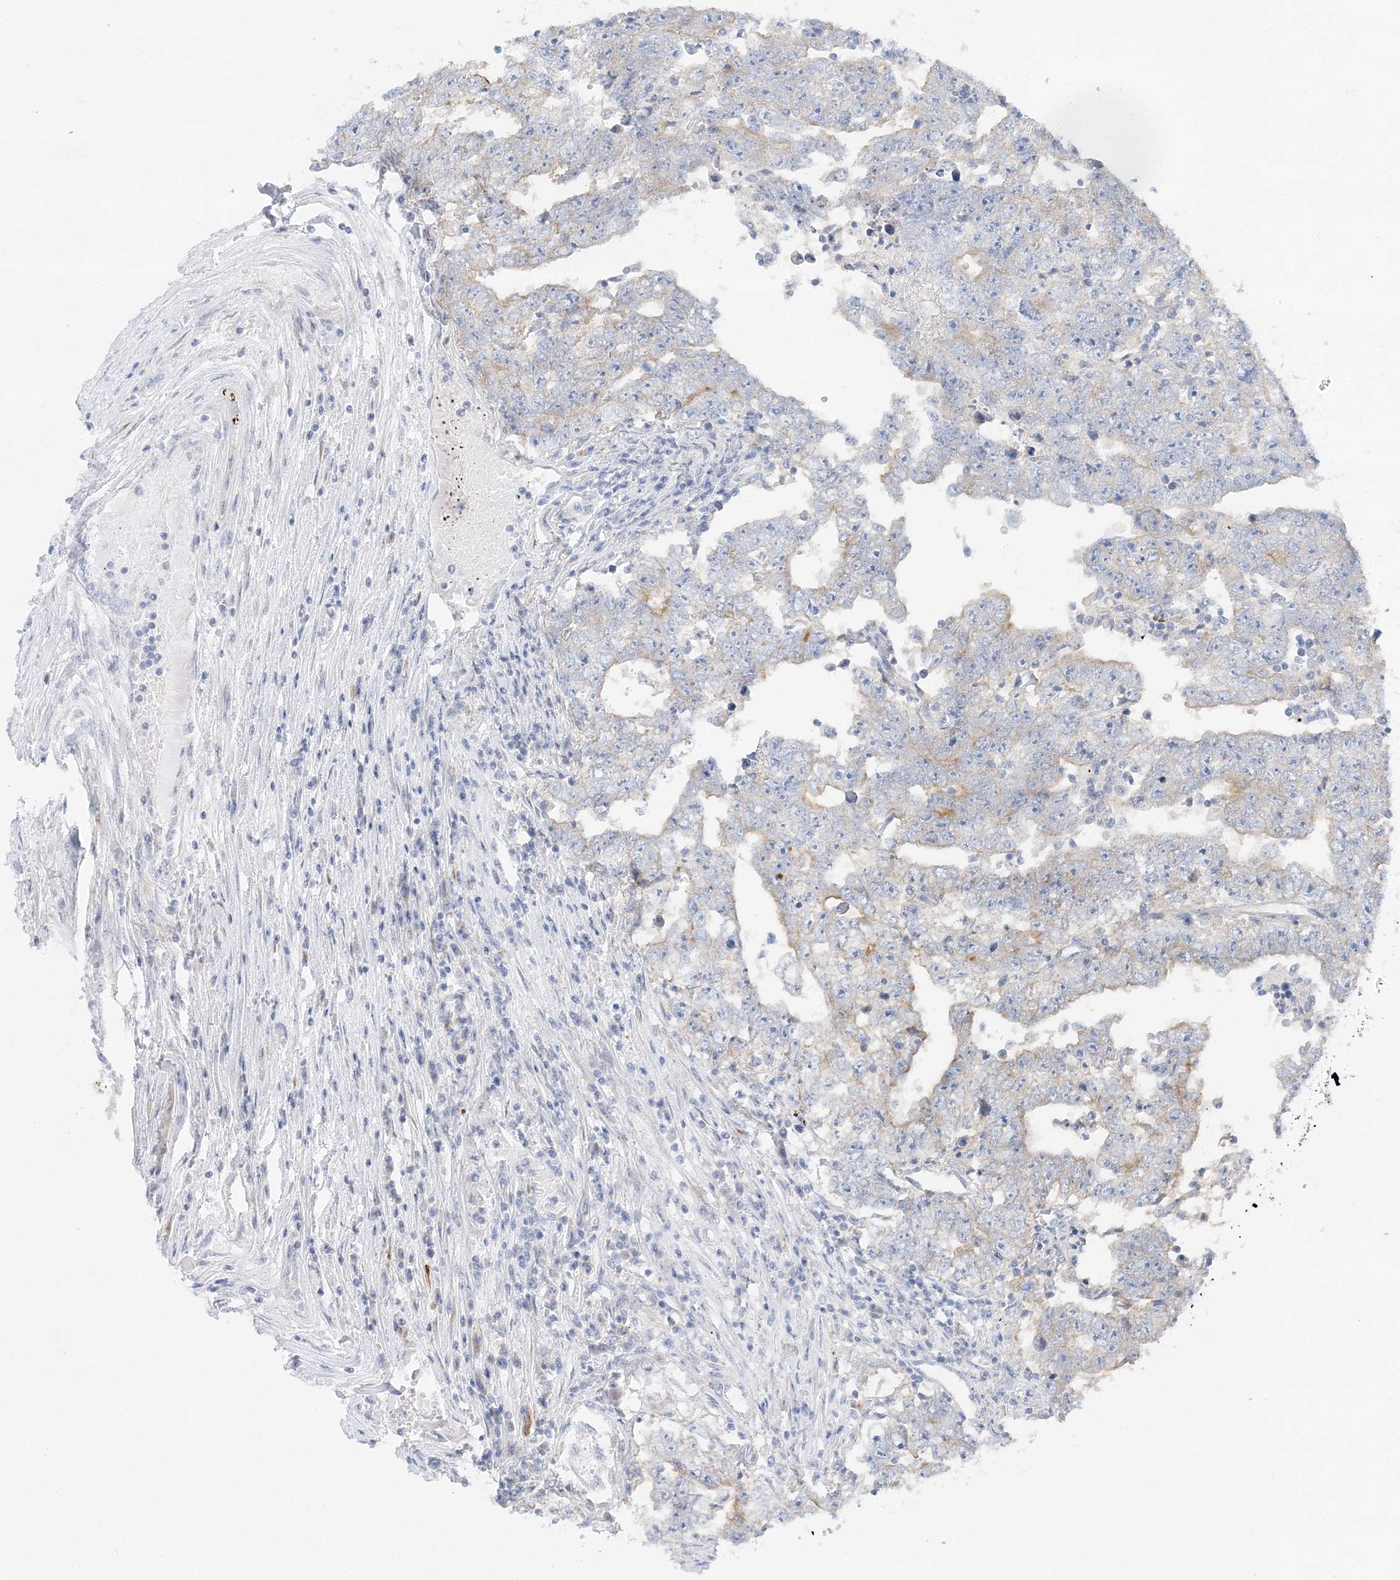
{"staining": {"intensity": "negative", "quantity": "none", "location": "none"}, "tissue": "testis cancer", "cell_type": "Tumor cells", "image_type": "cancer", "snomed": [{"axis": "morphology", "description": "Carcinoma, Embryonal, NOS"}, {"axis": "topography", "description": "Testis"}], "caption": "The histopathology image demonstrates no significant positivity in tumor cells of embryonal carcinoma (testis).", "gene": "SLC5A6", "patient": {"sex": "male", "age": 25}}